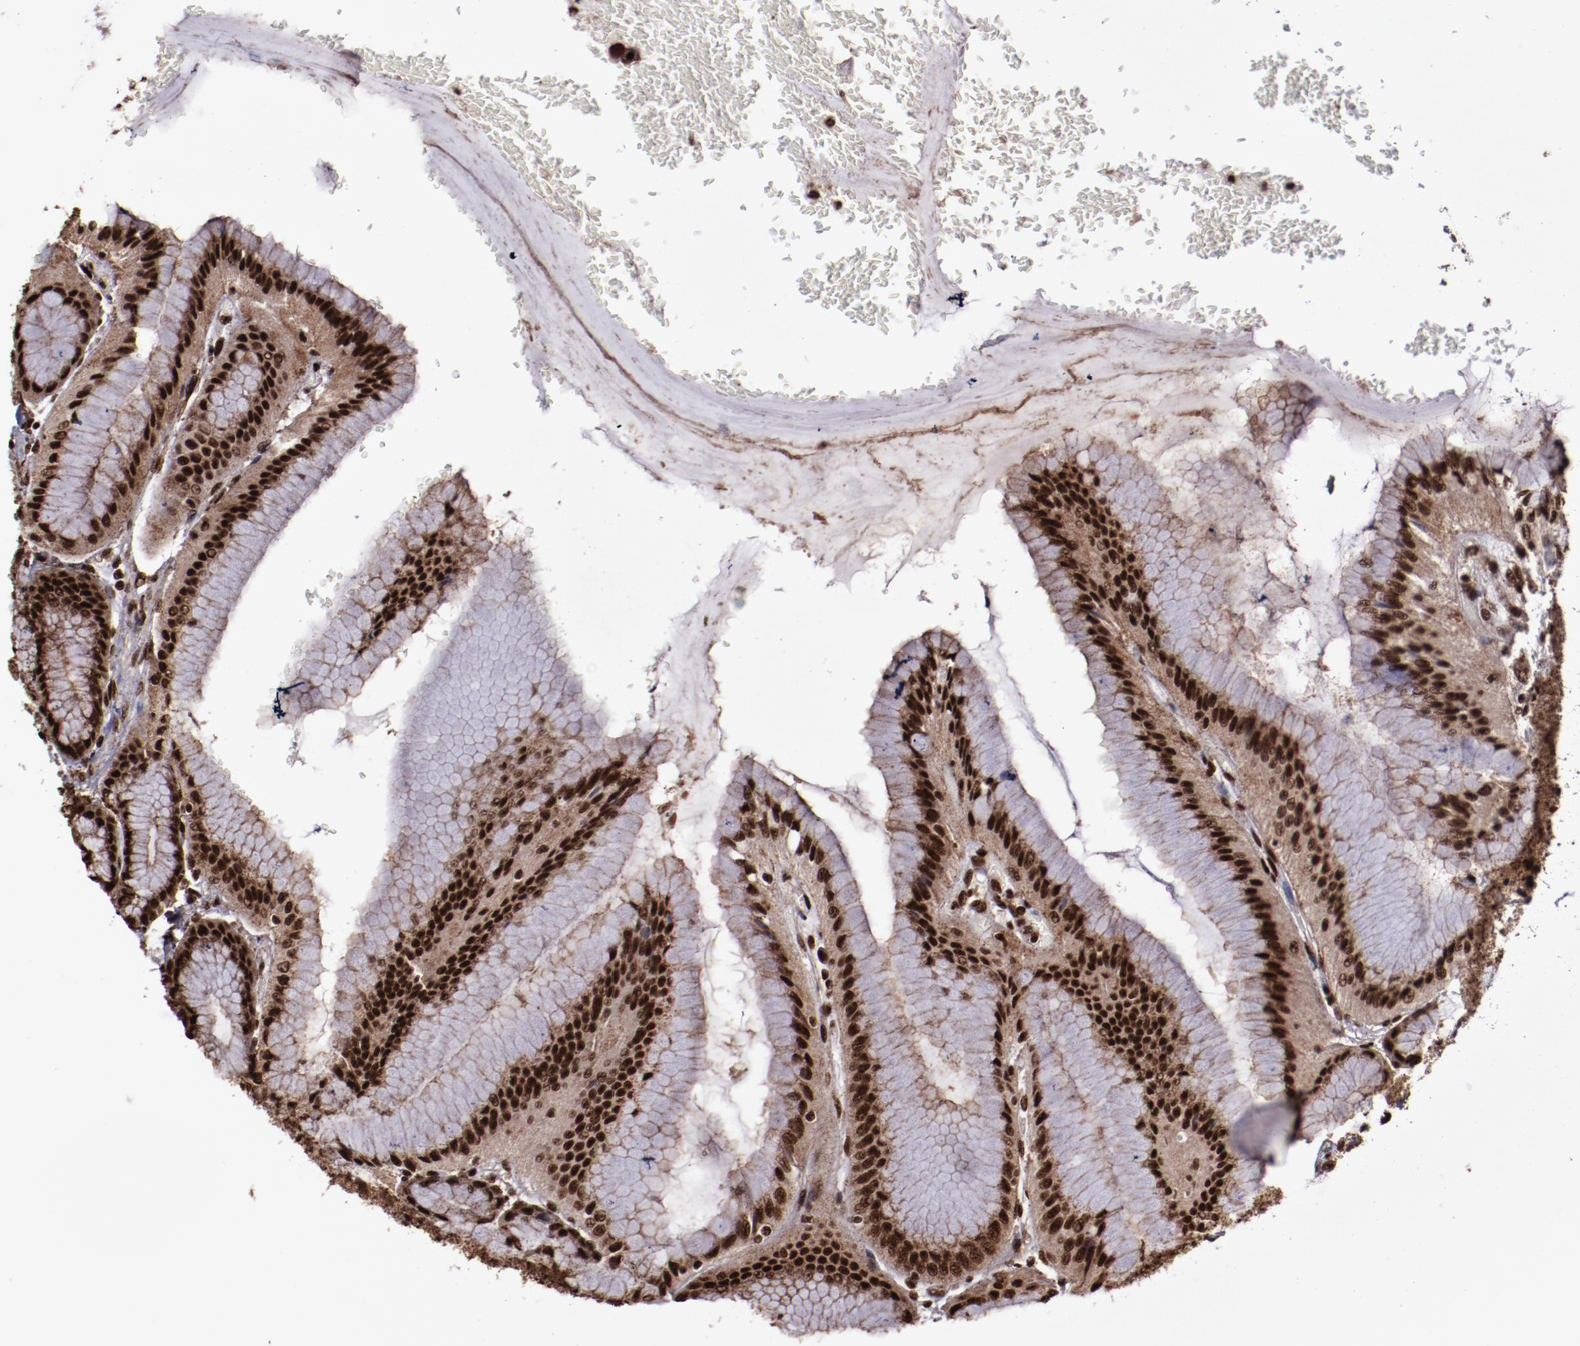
{"staining": {"intensity": "strong", "quantity": ">75%", "location": "cytoplasmic/membranous,nuclear"}, "tissue": "stomach", "cell_type": "Glandular cells", "image_type": "normal", "snomed": [{"axis": "morphology", "description": "Normal tissue, NOS"}, {"axis": "morphology", "description": "Adenocarcinoma, NOS"}, {"axis": "topography", "description": "Stomach"}, {"axis": "topography", "description": "Stomach, lower"}], "caption": "Stomach stained for a protein reveals strong cytoplasmic/membranous,nuclear positivity in glandular cells. The staining was performed using DAB to visualize the protein expression in brown, while the nuclei were stained in blue with hematoxylin (Magnification: 20x).", "gene": "SNW1", "patient": {"sex": "female", "age": 65}}